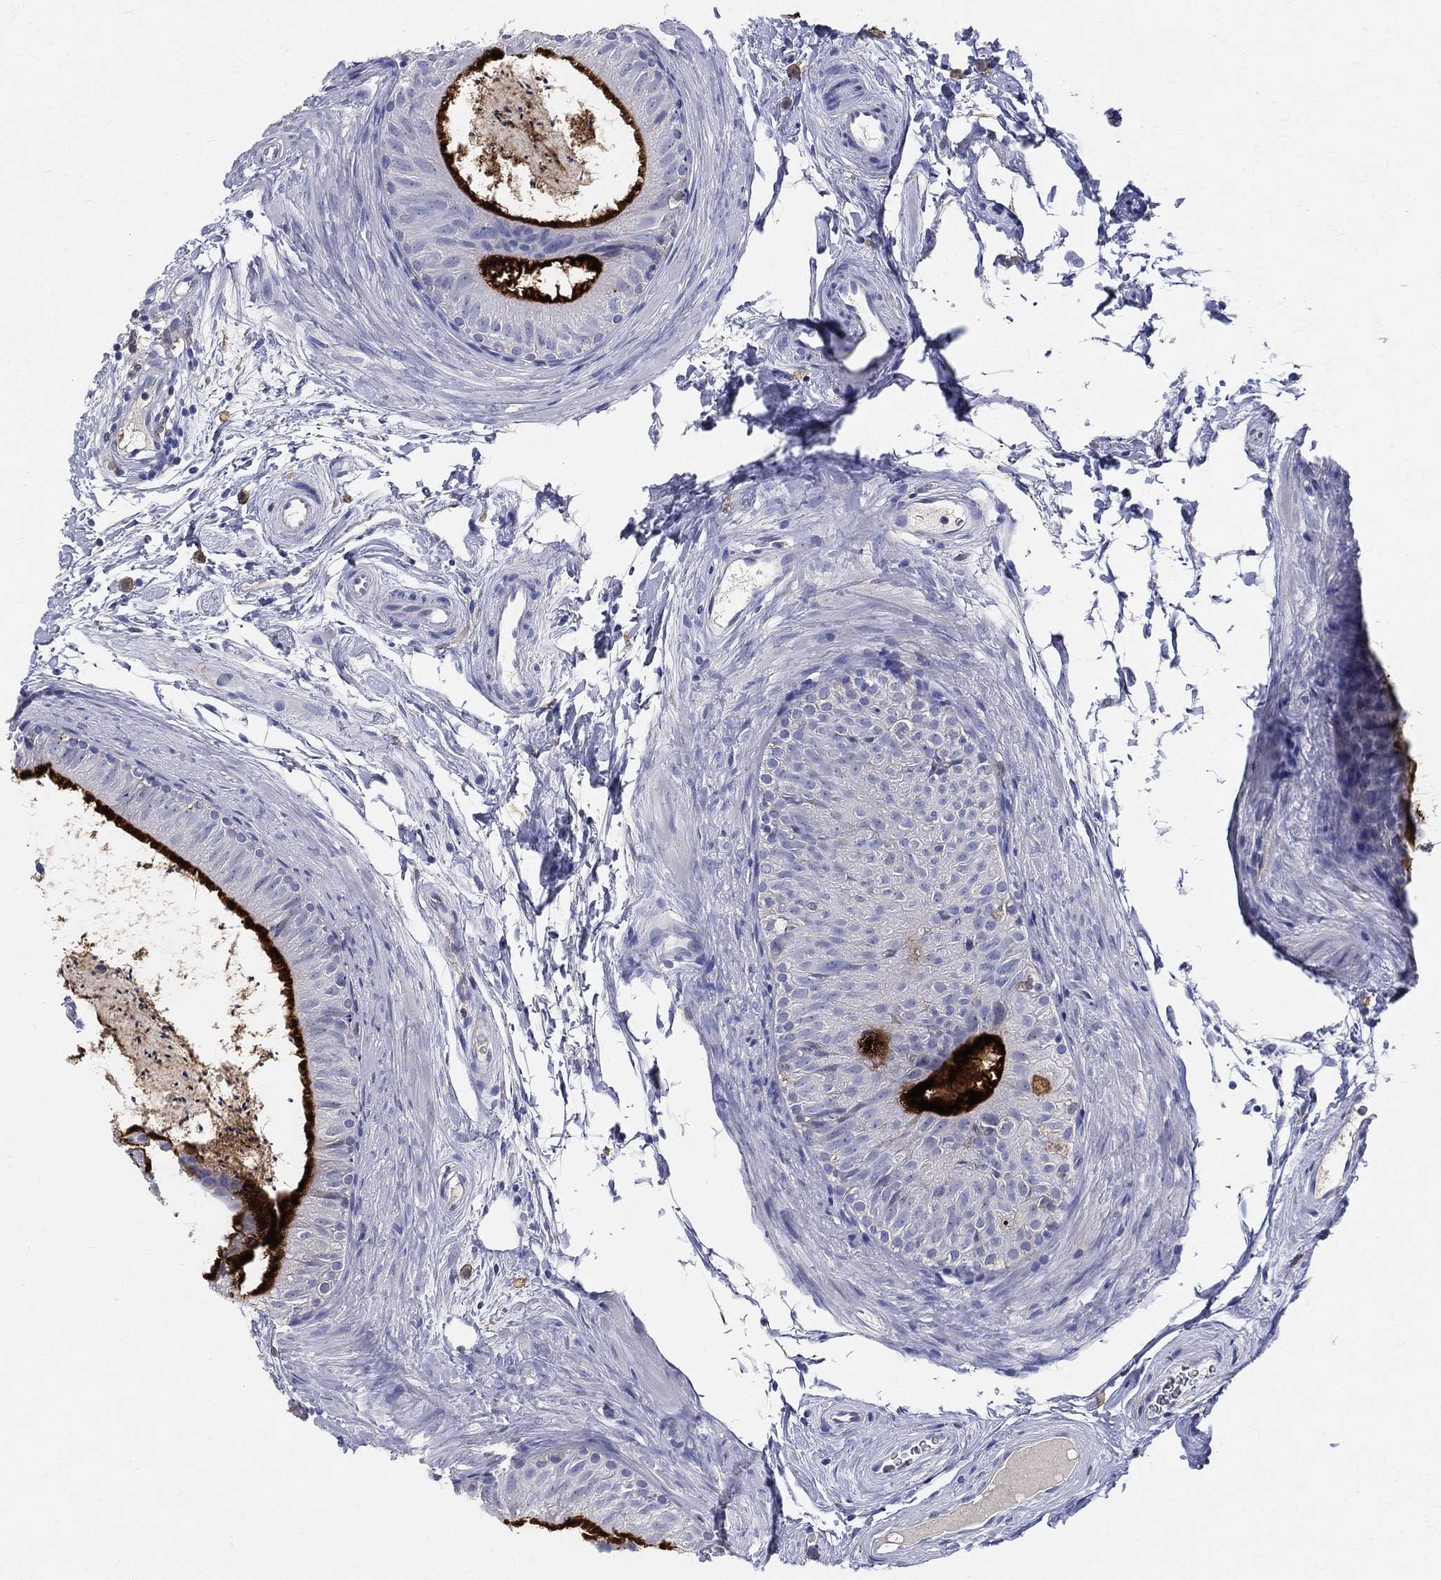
{"staining": {"intensity": "strong", "quantity": "25%-75%", "location": "cytoplasmic/membranous"}, "tissue": "epididymis", "cell_type": "Glandular cells", "image_type": "normal", "snomed": [{"axis": "morphology", "description": "Normal tissue, NOS"}, {"axis": "topography", "description": "Epididymis"}], "caption": "Strong cytoplasmic/membranous protein positivity is appreciated in about 25%-75% of glandular cells in epididymis. The staining is performed using DAB brown chromogen to label protein expression. The nuclei are counter-stained blue using hematoxylin.", "gene": "CD33", "patient": {"sex": "male", "age": 34}}